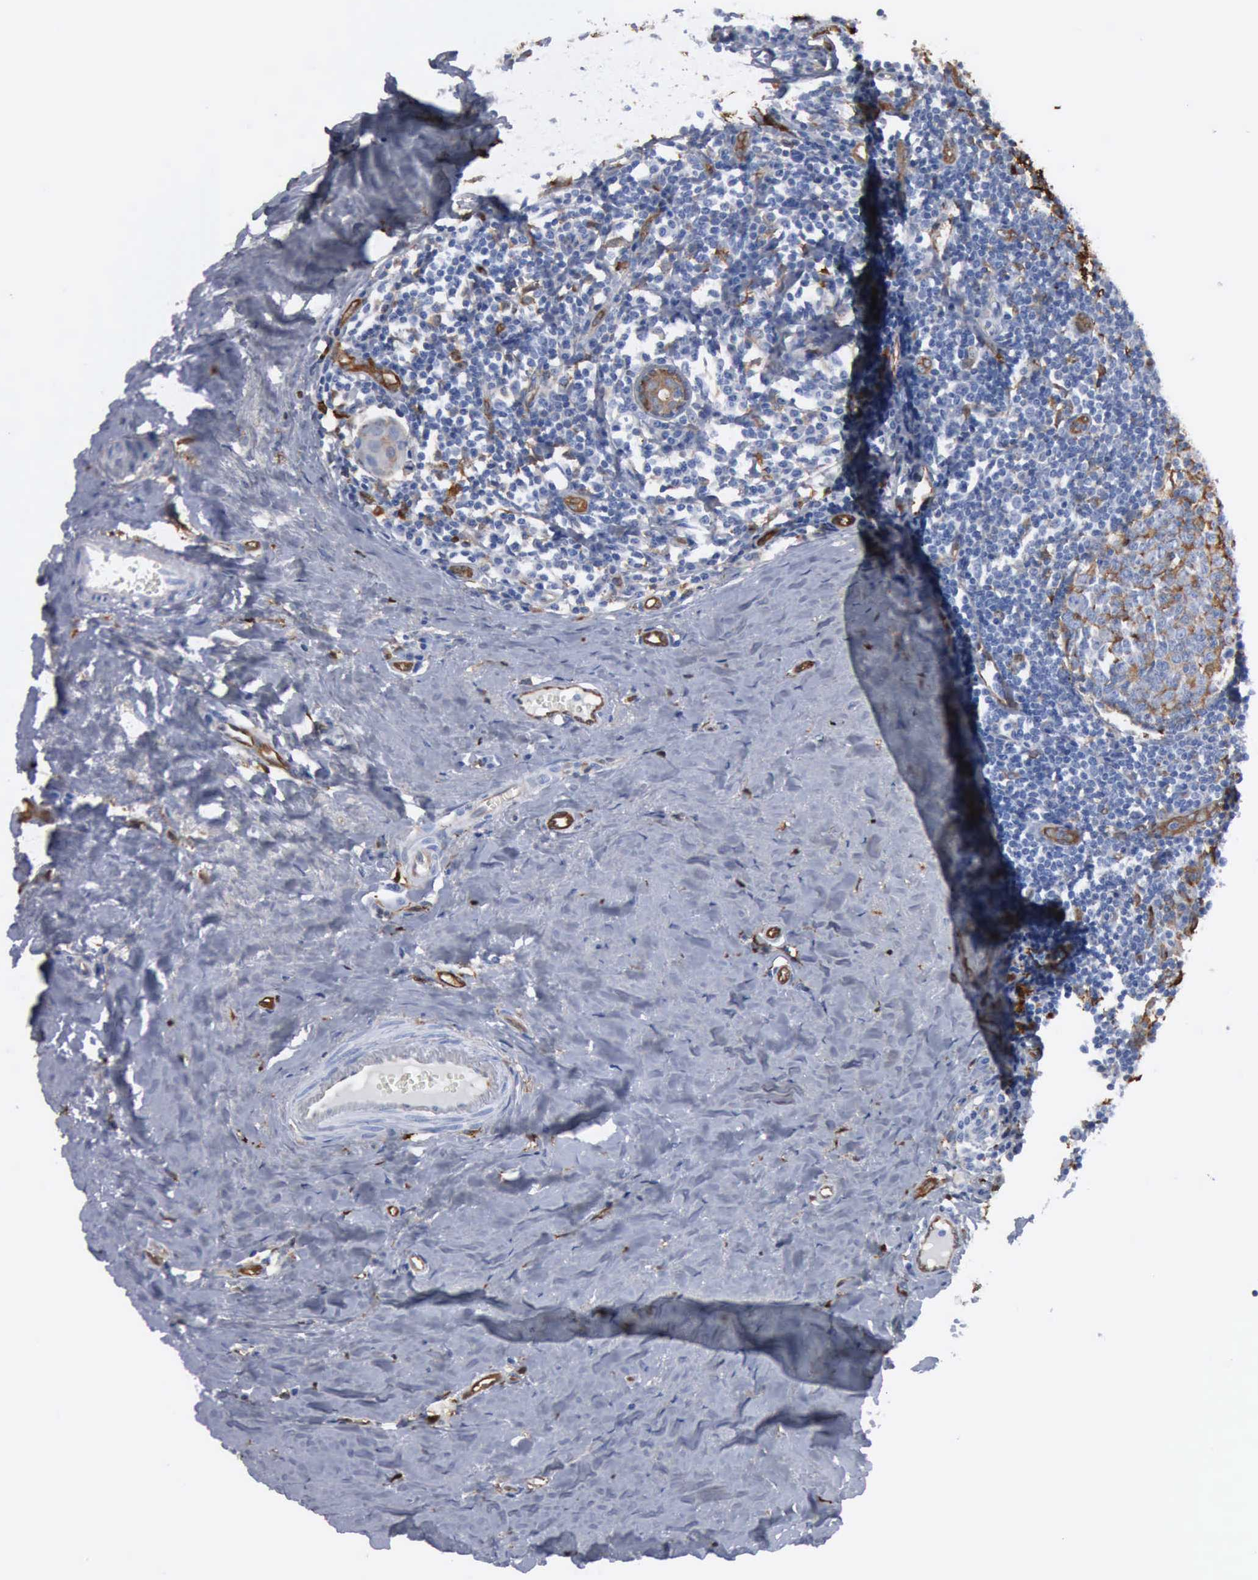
{"staining": {"intensity": "weak", "quantity": "25%-75%", "location": "cytoplasmic/membranous"}, "tissue": "tonsil", "cell_type": "Germinal center cells", "image_type": "normal", "snomed": [{"axis": "morphology", "description": "Normal tissue, NOS"}, {"axis": "topography", "description": "Tonsil"}], "caption": "This micrograph reveals immunohistochemistry (IHC) staining of normal tonsil, with low weak cytoplasmic/membranous expression in approximately 25%-75% of germinal center cells.", "gene": "FSCN1", "patient": {"sex": "female", "age": 41}}